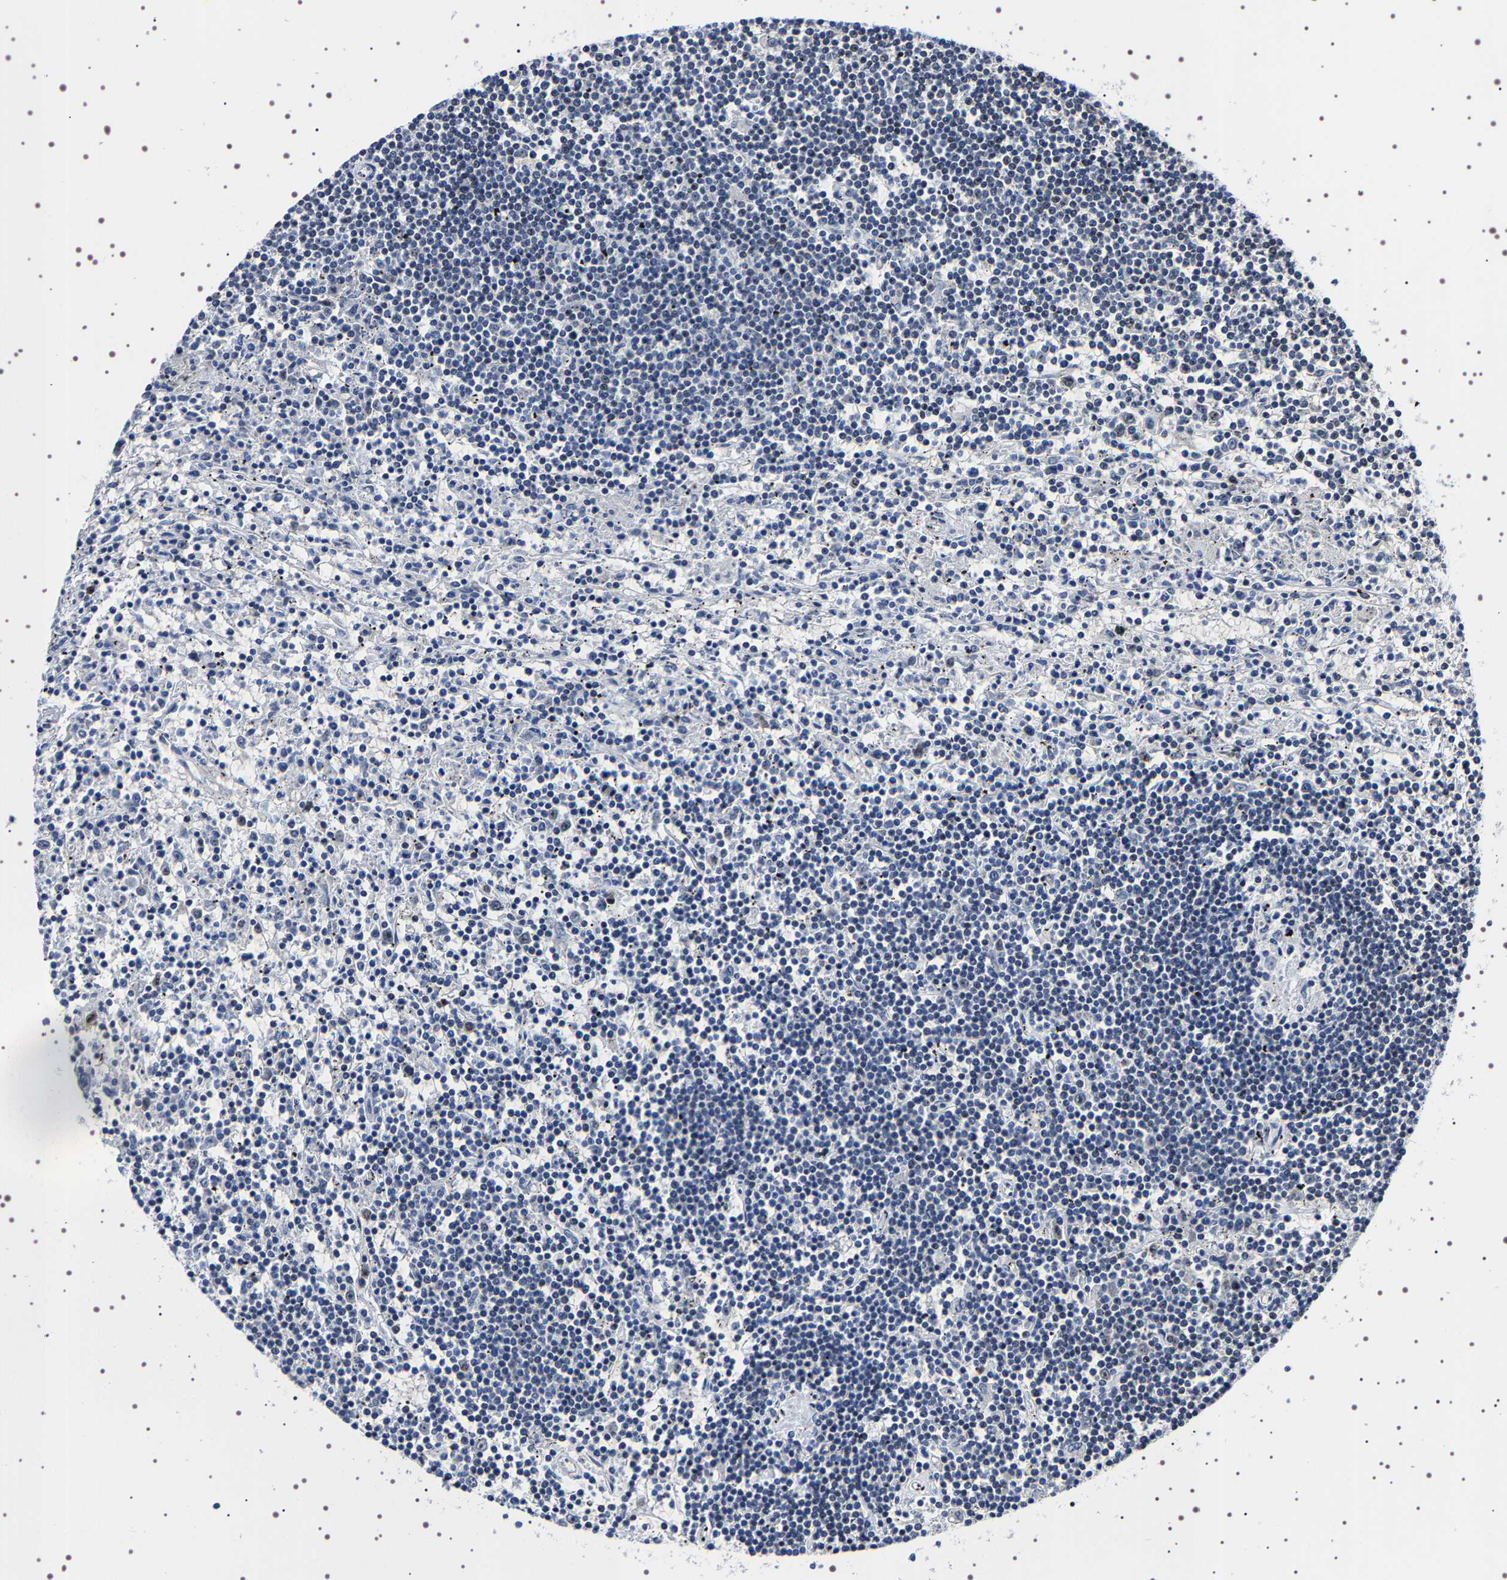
{"staining": {"intensity": "negative", "quantity": "none", "location": "none"}, "tissue": "lymphoma", "cell_type": "Tumor cells", "image_type": "cancer", "snomed": [{"axis": "morphology", "description": "Malignant lymphoma, non-Hodgkin's type, Low grade"}, {"axis": "topography", "description": "Spleen"}], "caption": "Lymphoma stained for a protein using immunohistochemistry (IHC) reveals no expression tumor cells.", "gene": "GNL3", "patient": {"sex": "male", "age": 76}}